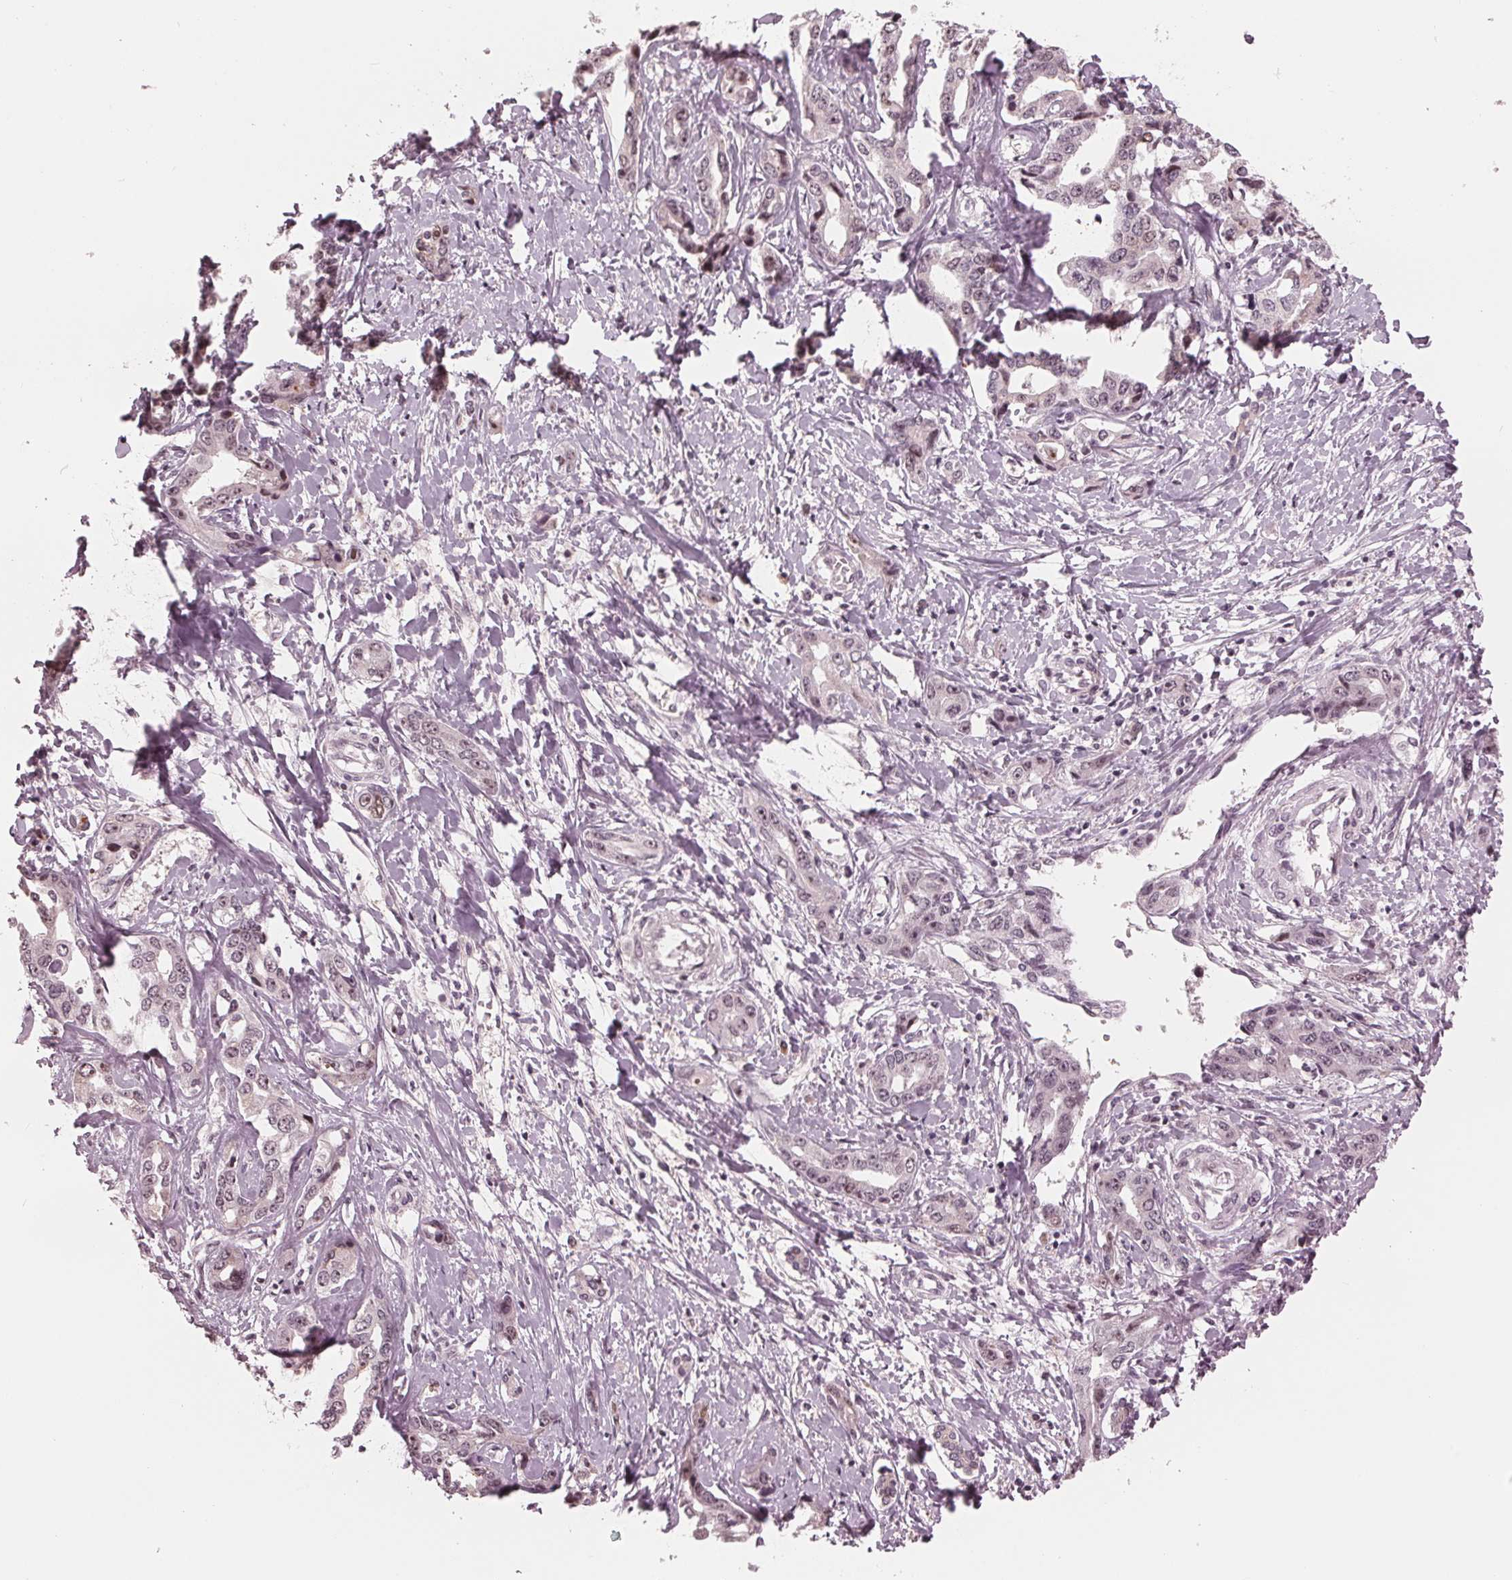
{"staining": {"intensity": "weak", "quantity": "25%-75%", "location": "nuclear"}, "tissue": "liver cancer", "cell_type": "Tumor cells", "image_type": "cancer", "snomed": [{"axis": "morphology", "description": "Cholangiocarcinoma"}, {"axis": "topography", "description": "Liver"}], "caption": "Immunohistochemistry (IHC) (DAB) staining of liver cancer displays weak nuclear protein positivity in about 25%-75% of tumor cells.", "gene": "SLX4", "patient": {"sex": "male", "age": 59}}